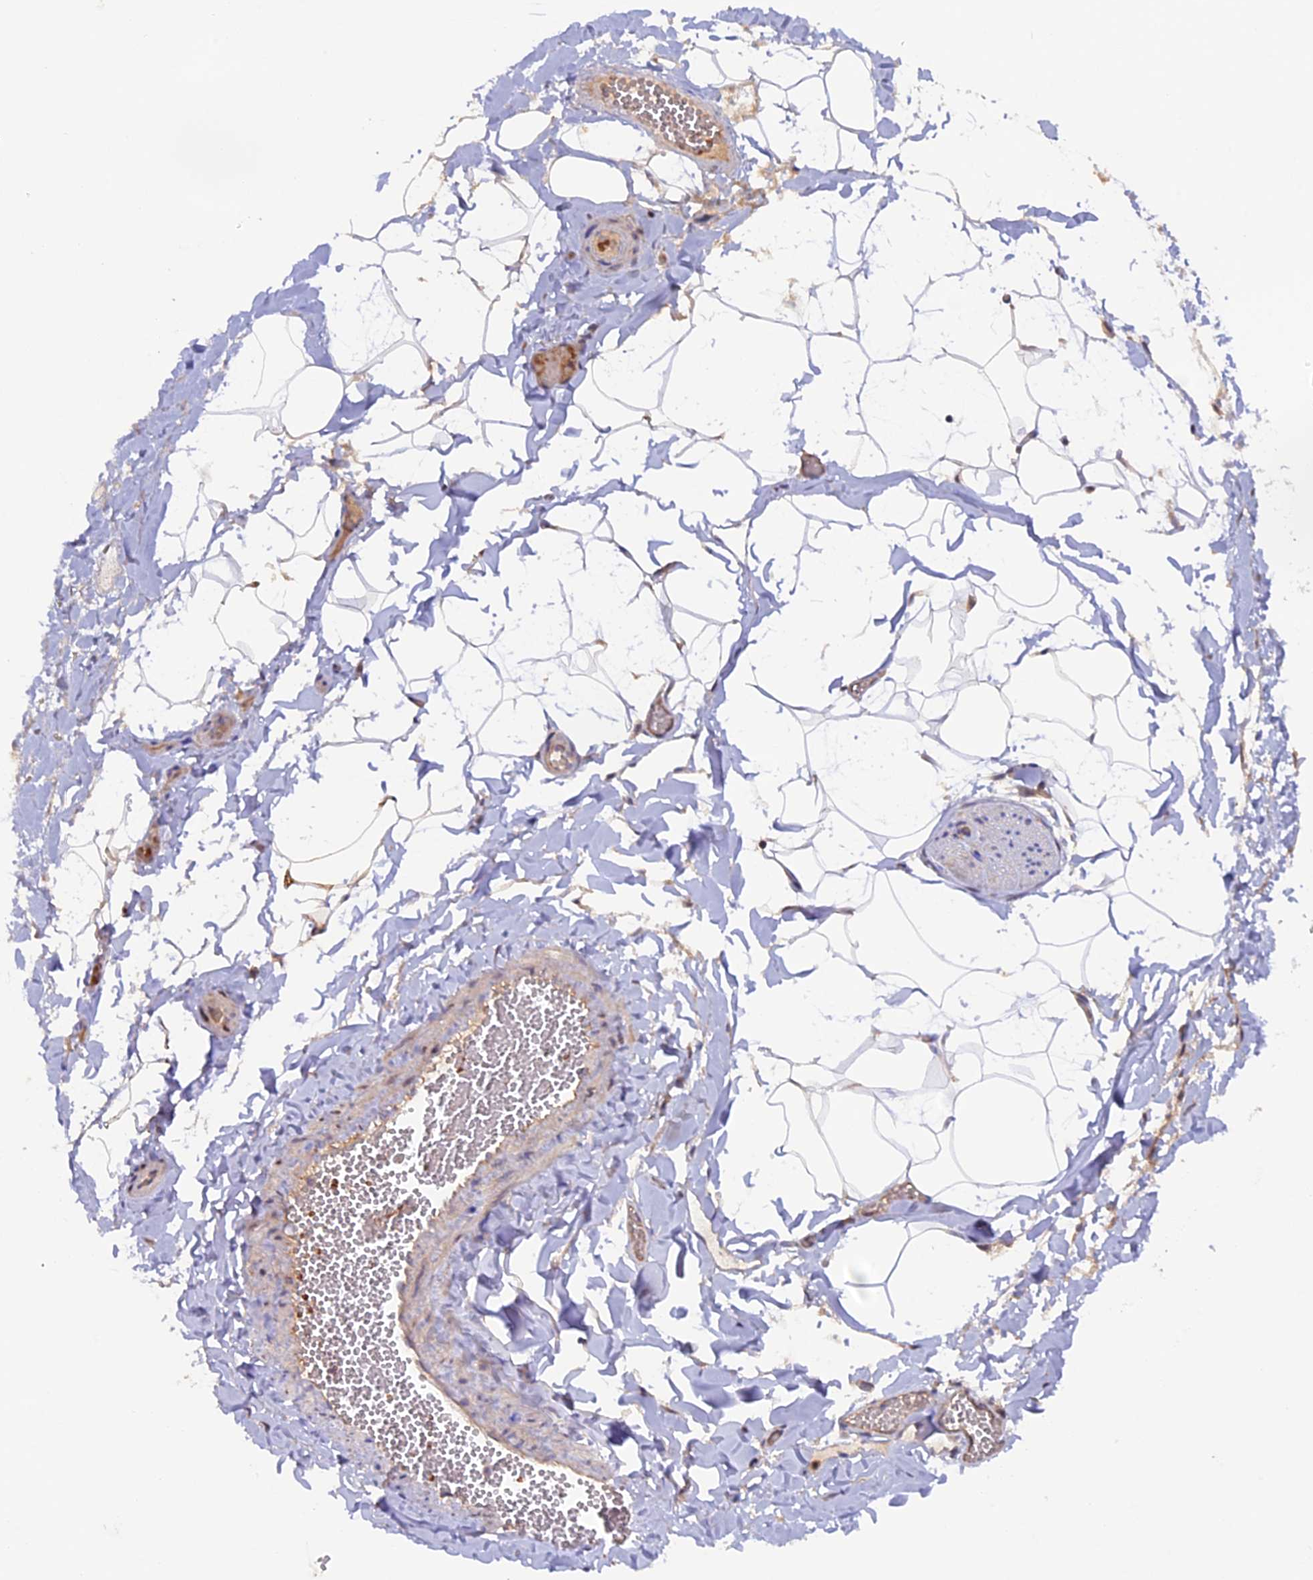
{"staining": {"intensity": "moderate", "quantity": ">75%", "location": "cytoplasmic/membranous"}, "tissue": "adipose tissue", "cell_type": "Adipocytes", "image_type": "normal", "snomed": [{"axis": "morphology", "description": "Normal tissue, NOS"}, {"axis": "topography", "description": "Gallbladder"}, {"axis": "topography", "description": "Peripheral nerve tissue"}], "caption": "Benign adipose tissue reveals moderate cytoplasmic/membranous positivity in about >75% of adipocytes Nuclei are stained in blue..", "gene": "DUS3L", "patient": {"sex": "male", "age": 38}}